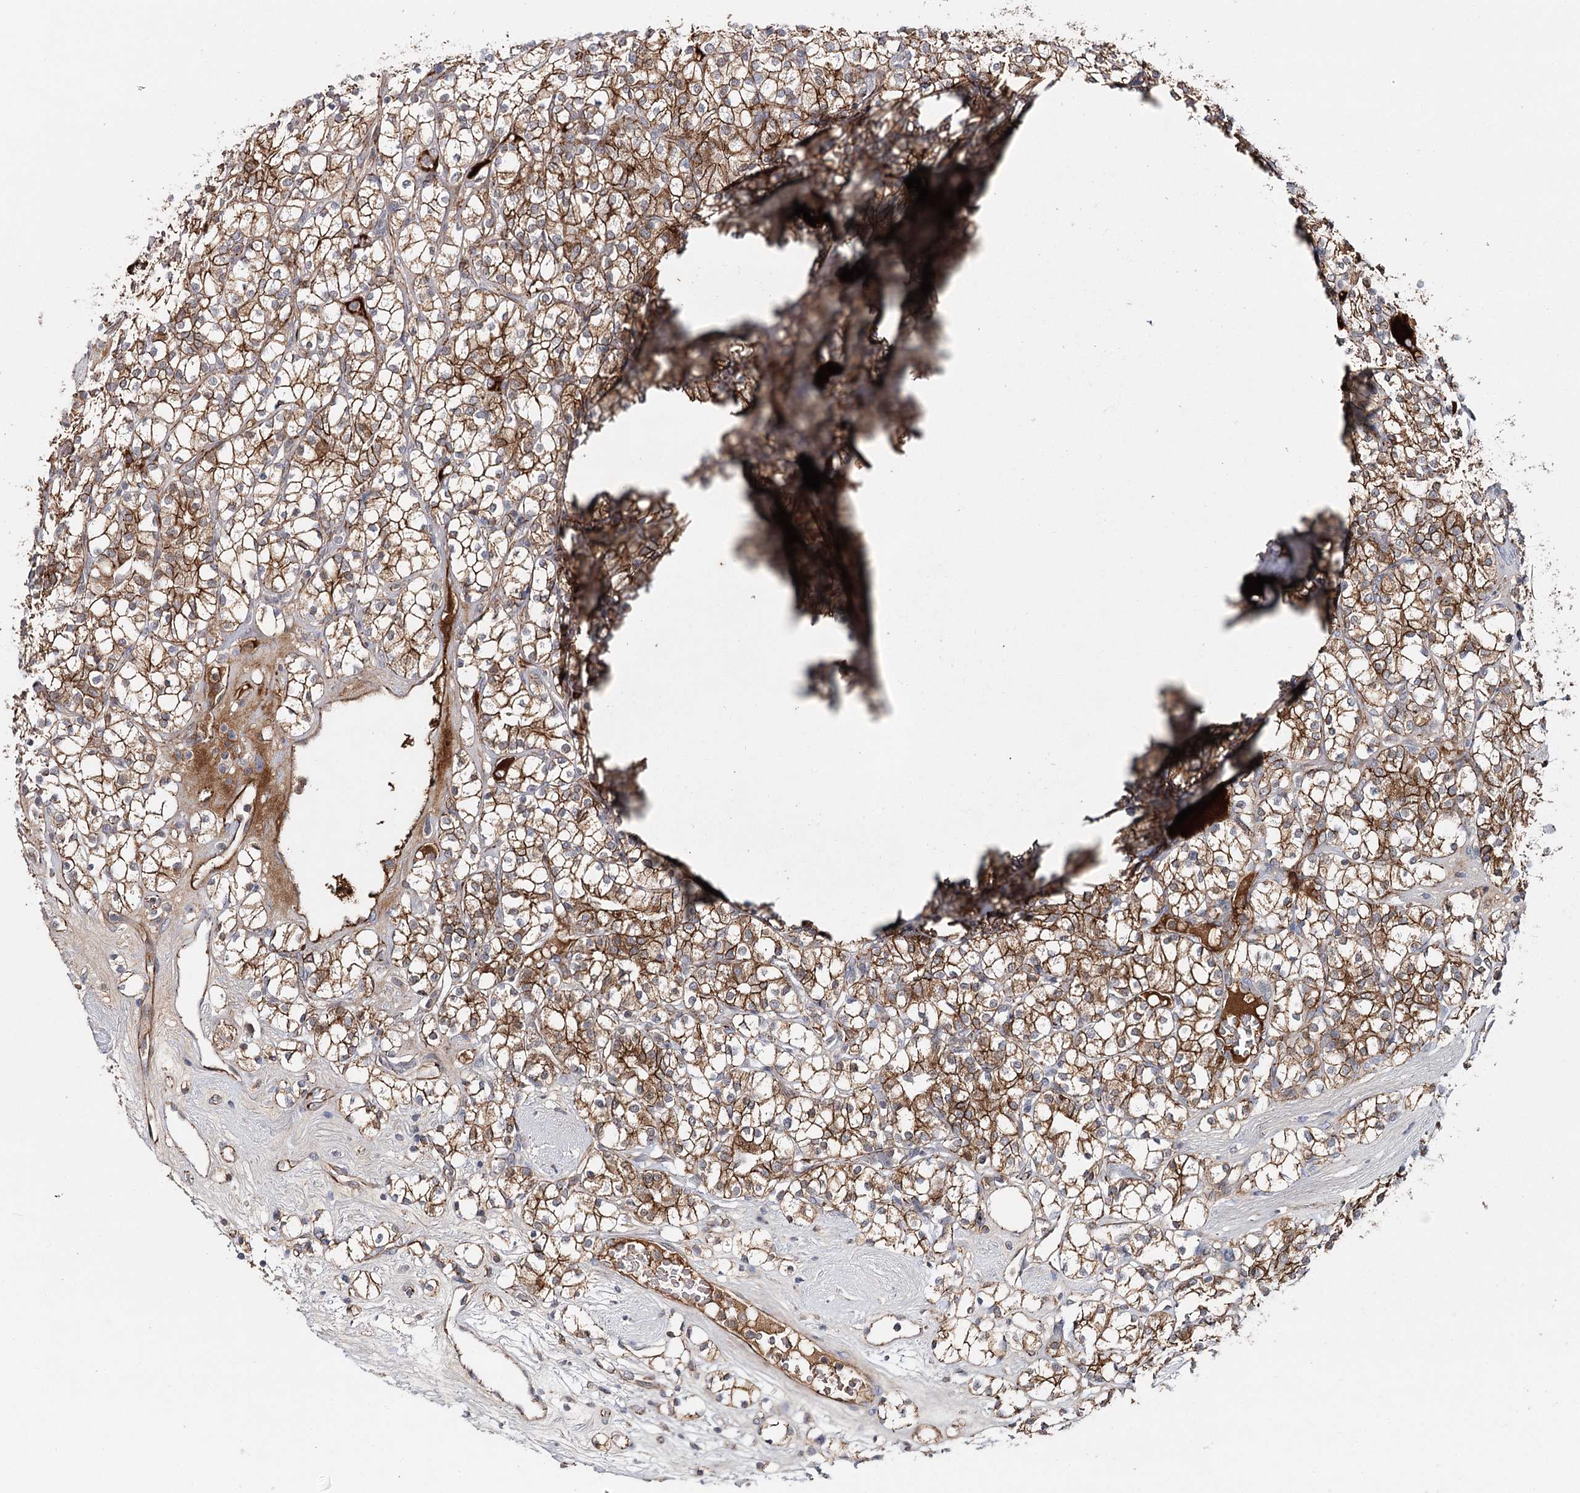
{"staining": {"intensity": "strong", "quantity": ">75%", "location": "cytoplasmic/membranous"}, "tissue": "renal cancer", "cell_type": "Tumor cells", "image_type": "cancer", "snomed": [{"axis": "morphology", "description": "Adenocarcinoma, NOS"}, {"axis": "topography", "description": "Kidney"}], "caption": "Immunohistochemistry (IHC) micrograph of neoplastic tissue: renal cancer (adenocarcinoma) stained using immunohistochemistry (IHC) reveals high levels of strong protein expression localized specifically in the cytoplasmic/membranous of tumor cells, appearing as a cytoplasmic/membranous brown color.", "gene": "PKP4", "patient": {"sex": "male", "age": 77}}